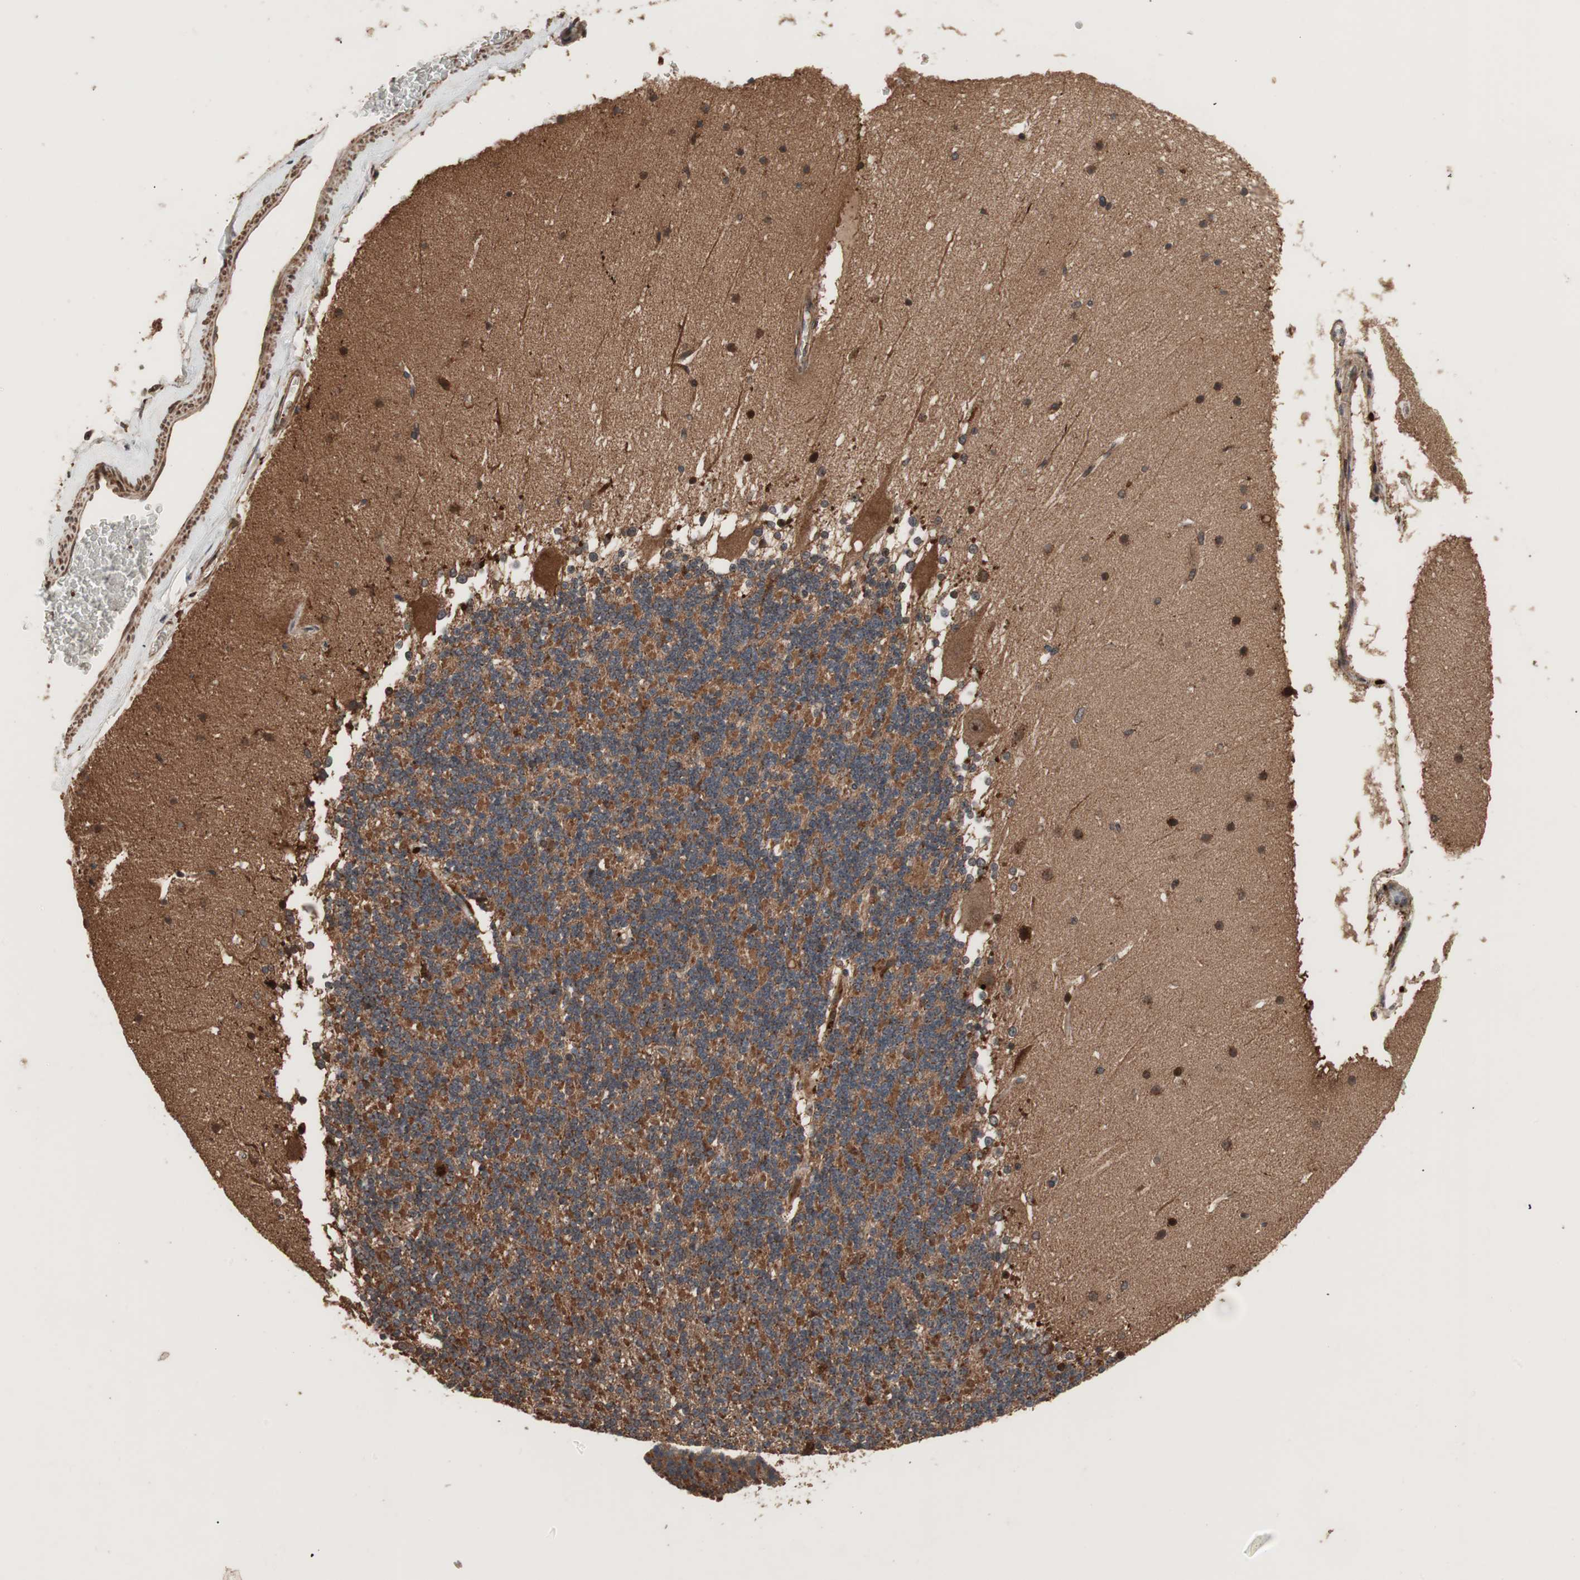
{"staining": {"intensity": "strong", "quantity": ">75%", "location": "cytoplasmic/membranous"}, "tissue": "cerebellum", "cell_type": "Cells in granular layer", "image_type": "normal", "snomed": [{"axis": "morphology", "description": "Normal tissue, NOS"}, {"axis": "topography", "description": "Cerebellum"}], "caption": "Normal cerebellum demonstrates strong cytoplasmic/membranous expression in approximately >75% of cells in granular layer, visualized by immunohistochemistry.", "gene": "RAB1A", "patient": {"sex": "female", "age": 19}}